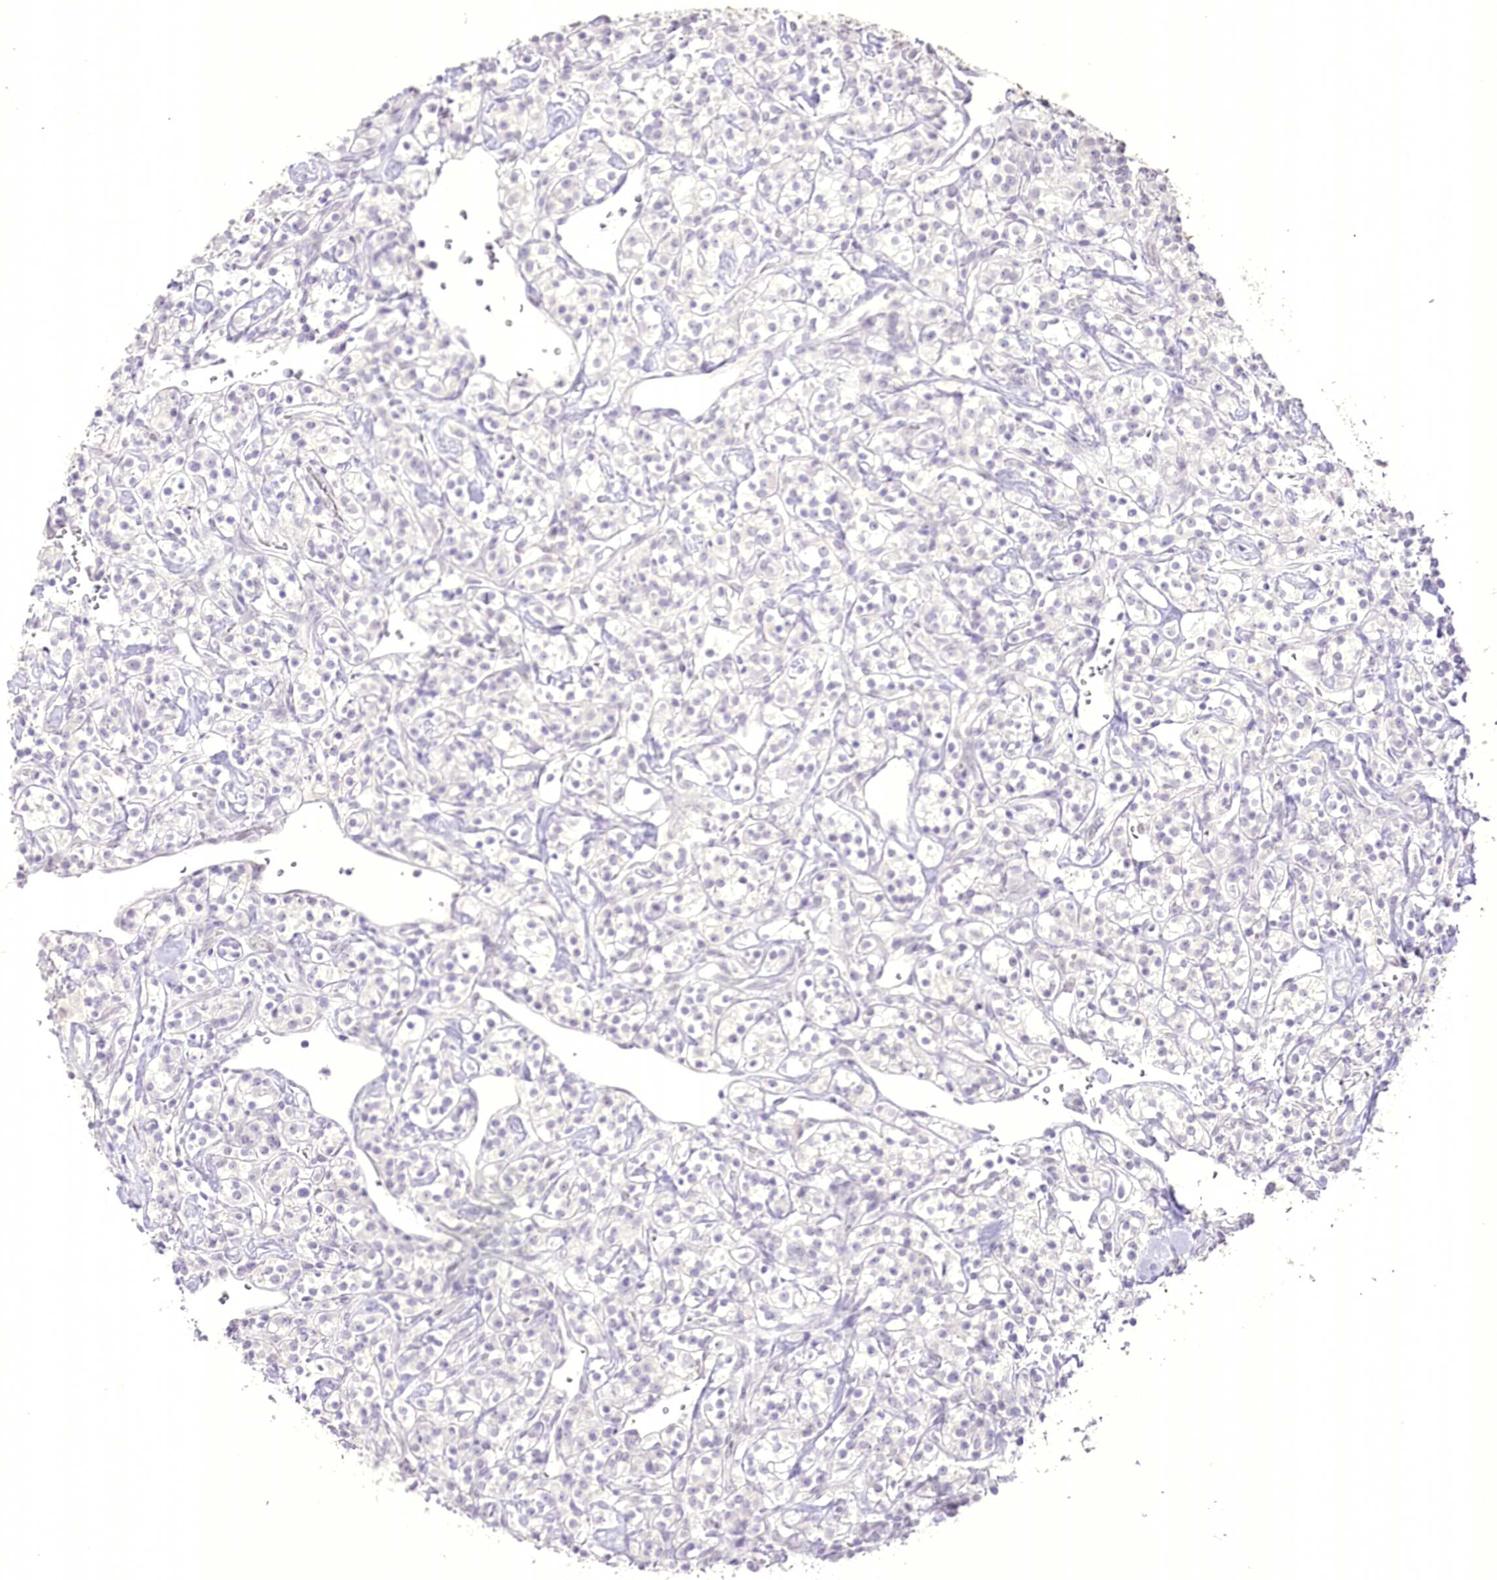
{"staining": {"intensity": "negative", "quantity": "none", "location": "none"}, "tissue": "renal cancer", "cell_type": "Tumor cells", "image_type": "cancer", "snomed": [{"axis": "morphology", "description": "Adenocarcinoma, NOS"}, {"axis": "topography", "description": "Kidney"}], "caption": "Photomicrograph shows no significant protein staining in tumor cells of renal adenocarcinoma.", "gene": "SLC39A10", "patient": {"sex": "male", "age": 77}}